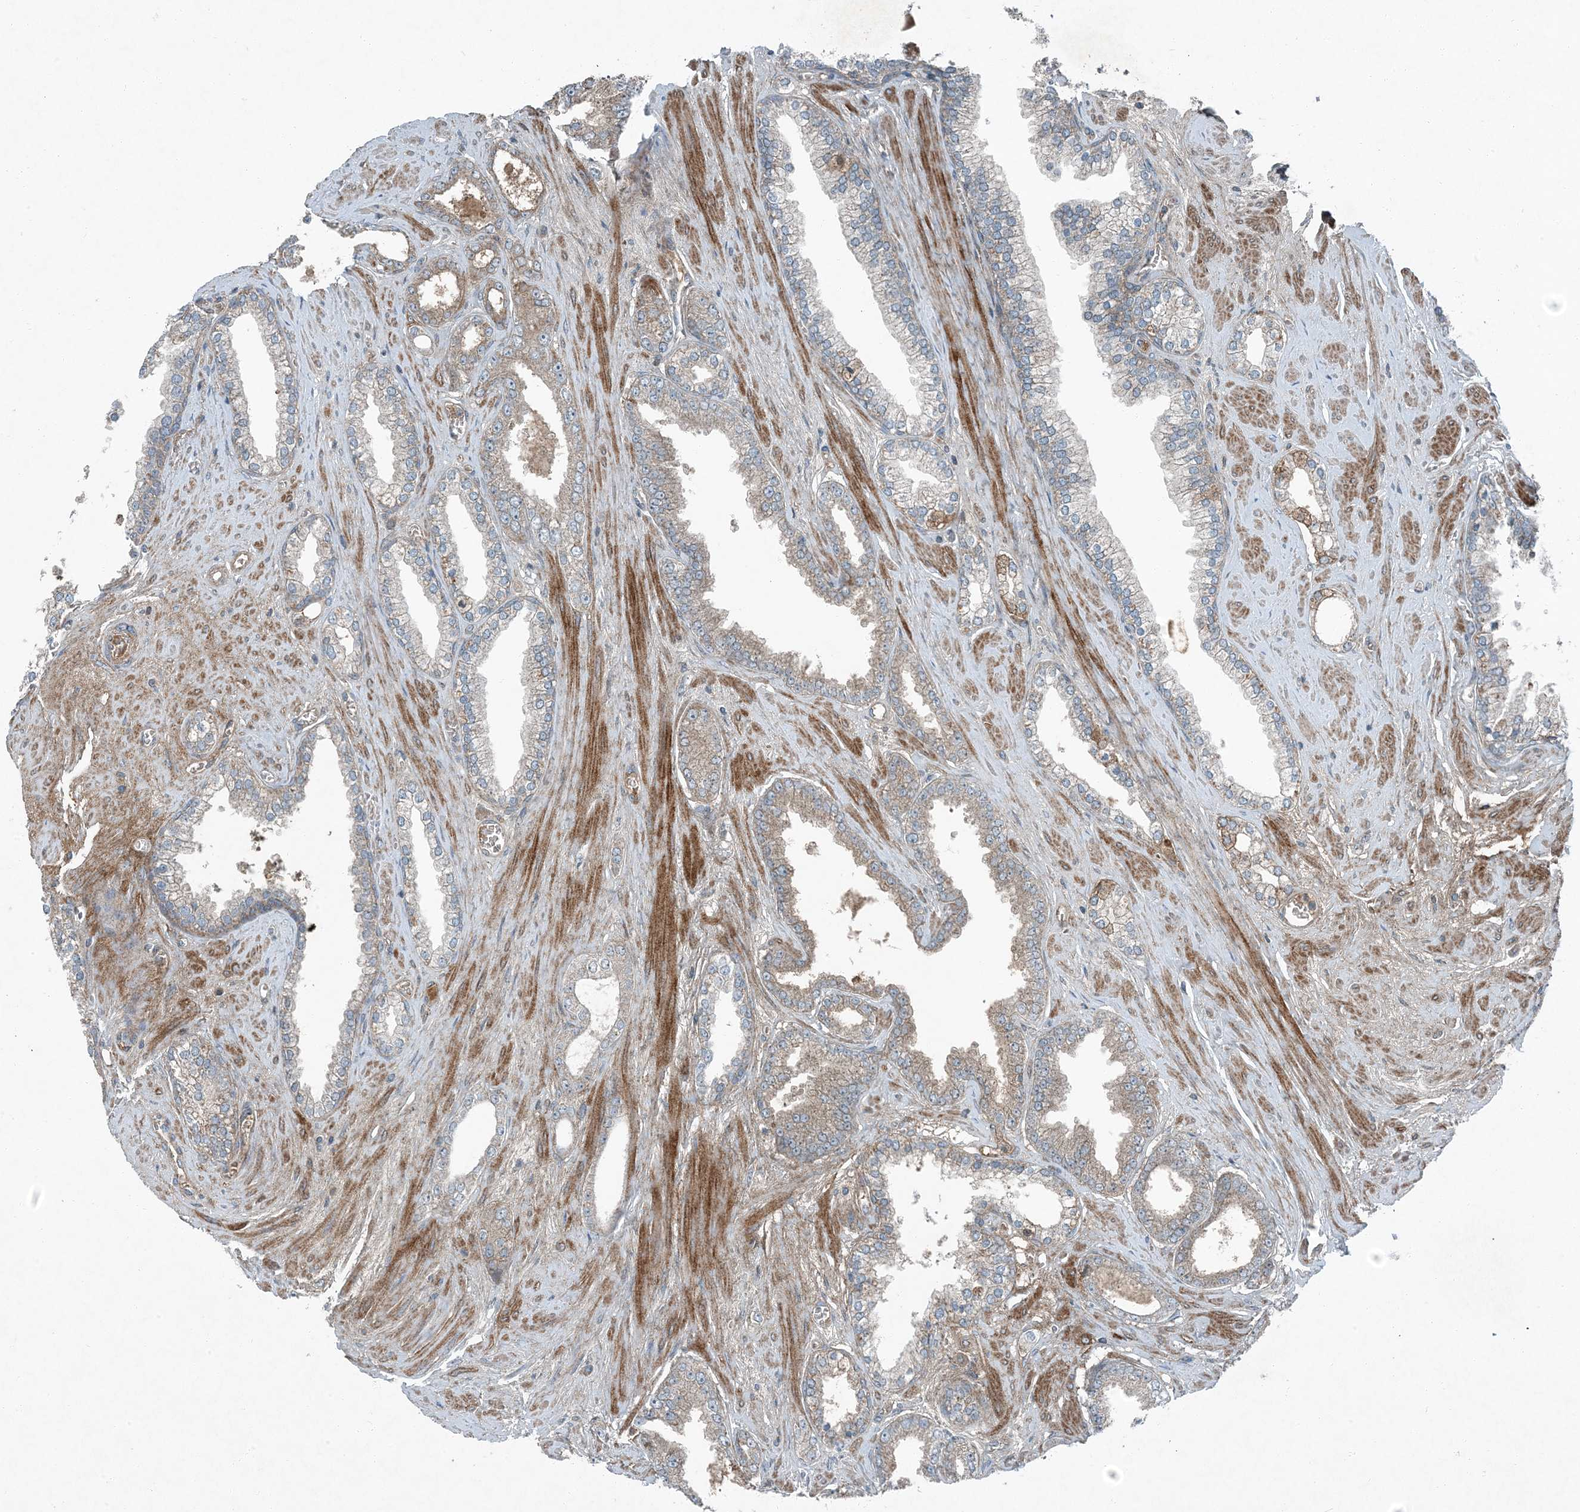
{"staining": {"intensity": "weak", "quantity": "<25%", "location": "cytoplasmic/membranous"}, "tissue": "prostate cancer", "cell_type": "Tumor cells", "image_type": "cancer", "snomed": [{"axis": "morphology", "description": "Adenocarcinoma, Low grade"}, {"axis": "topography", "description": "Prostate"}], "caption": "Tumor cells are negative for brown protein staining in low-grade adenocarcinoma (prostate).", "gene": "APOM", "patient": {"sex": "male", "age": 62}}